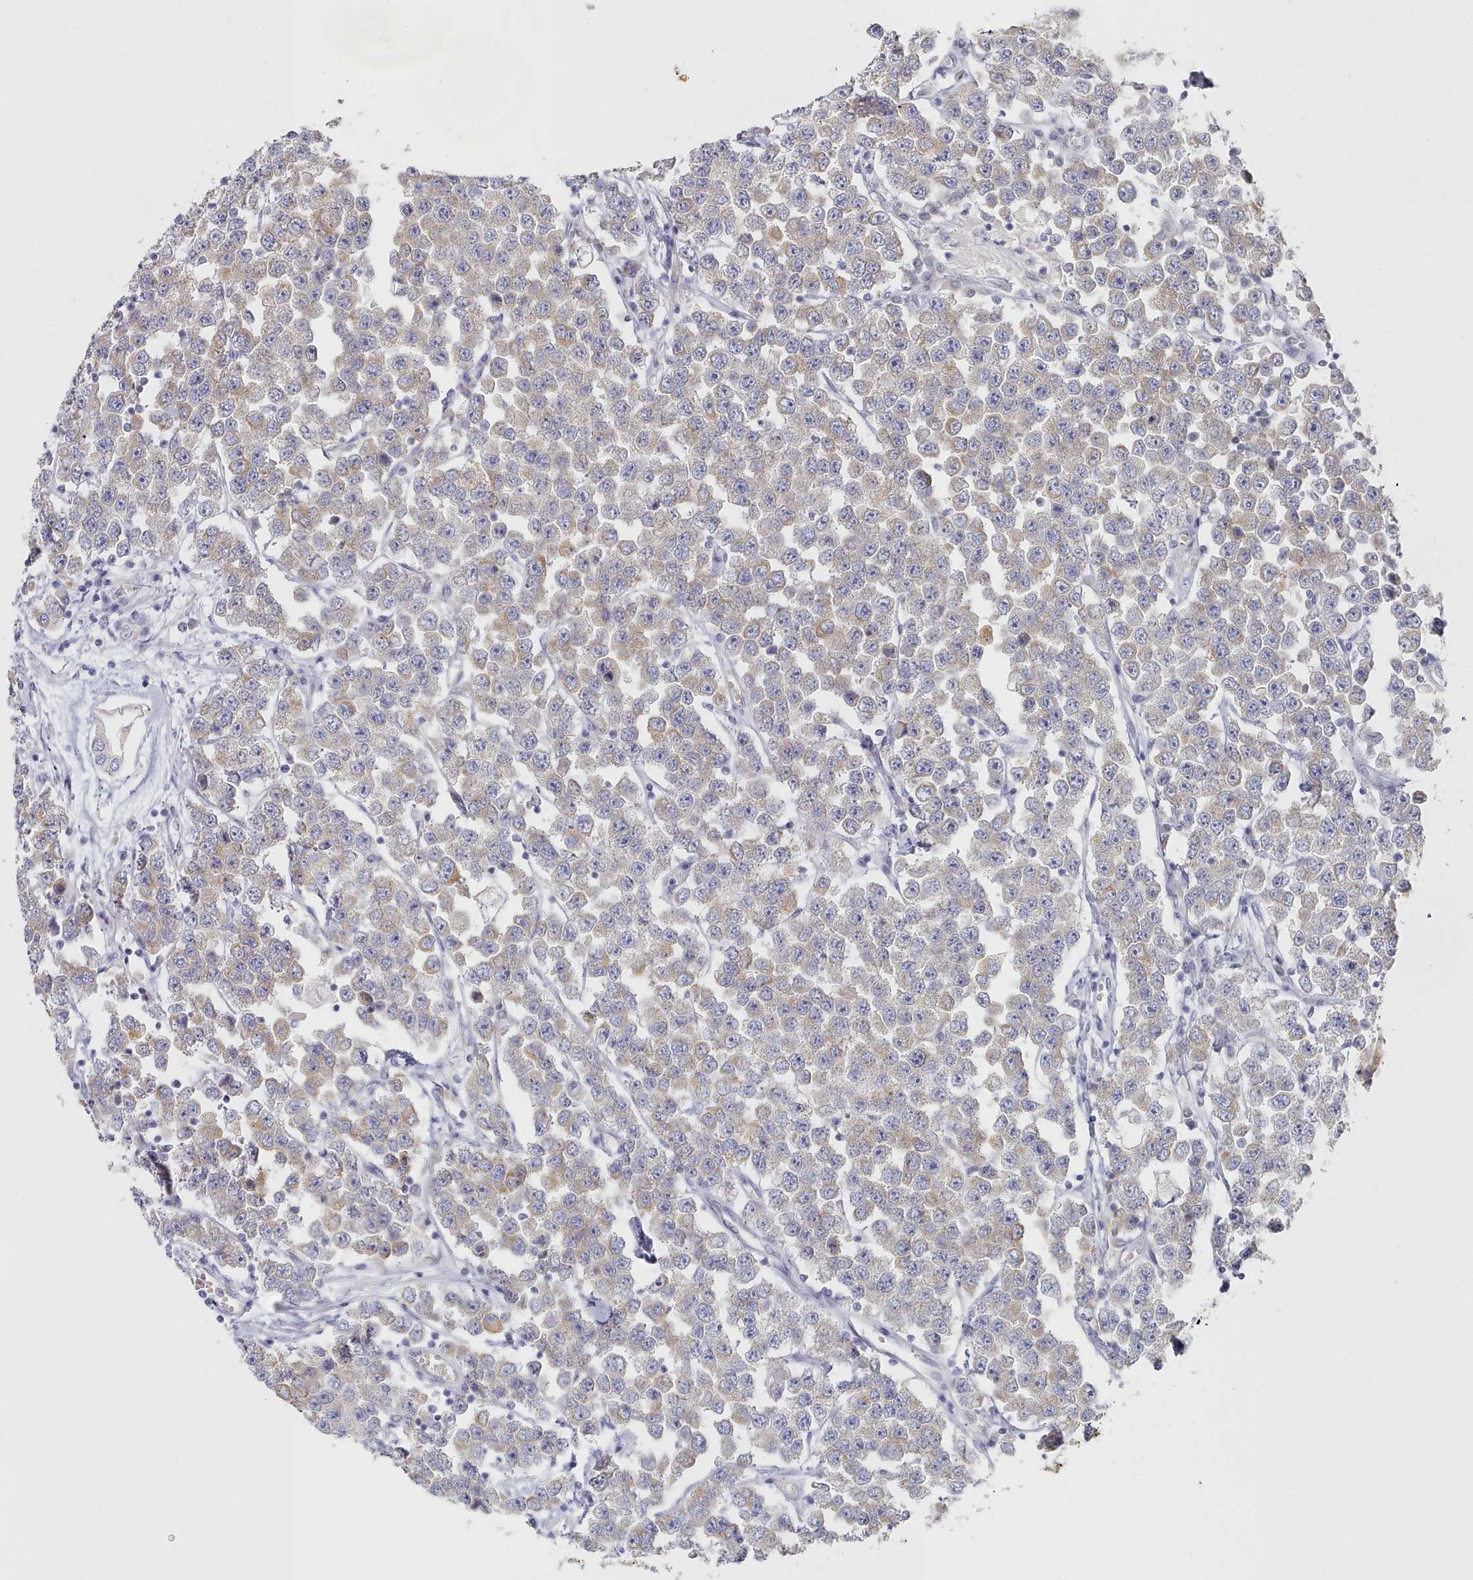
{"staining": {"intensity": "weak", "quantity": ">75%", "location": "cytoplasmic/membranous"}, "tissue": "testis cancer", "cell_type": "Tumor cells", "image_type": "cancer", "snomed": [{"axis": "morphology", "description": "Seminoma, NOS"}, {"axis": "topography", "description": "Testis"}], "caption": "Seminoma (testis) stained for a protein (brown) exhibits weak cytoplasmic/membranous positive expression in approximately >75% of tumor cells.", "gene": "TYW1B", "patient": {"sex": "male", "age": 28}}